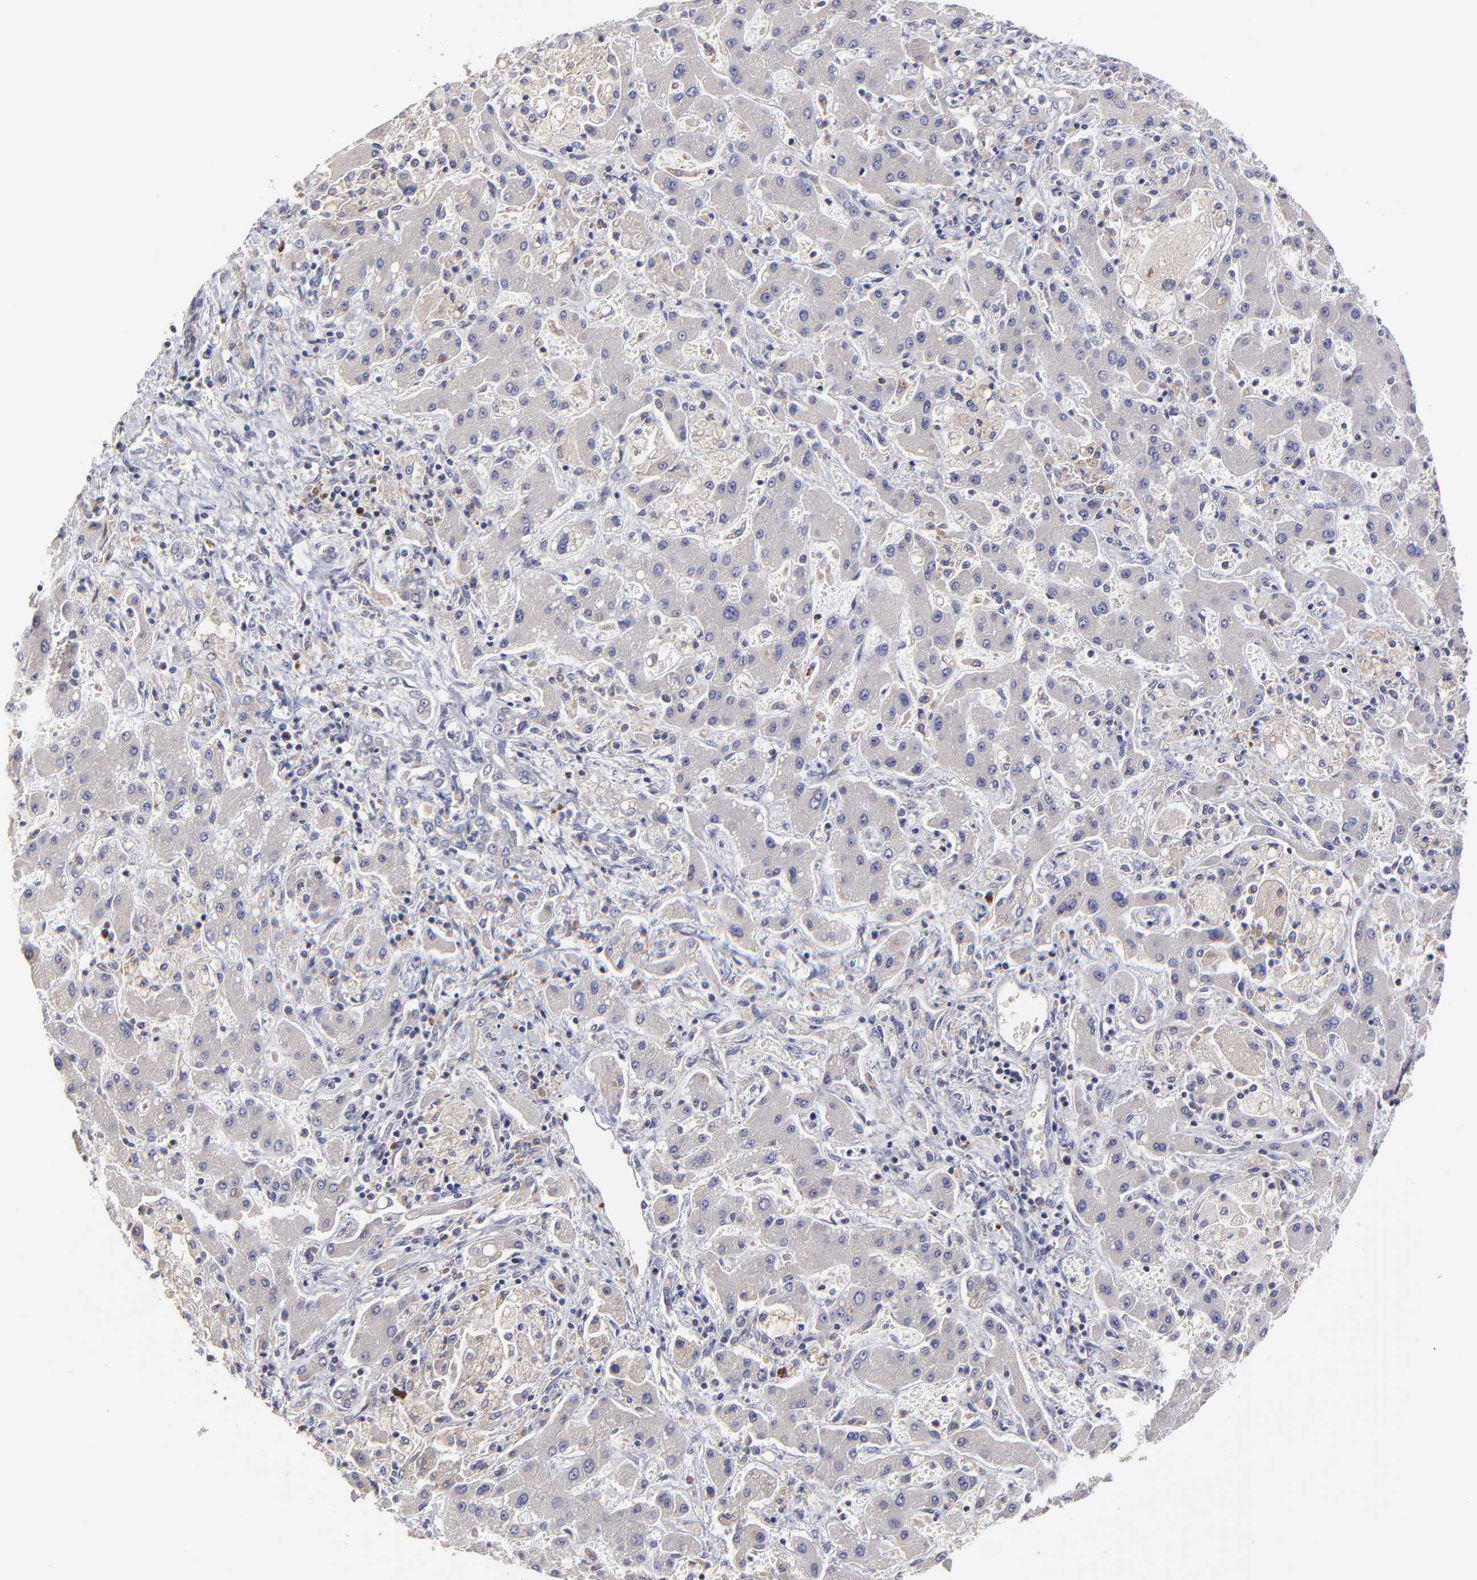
{"staining": {"intensity": "negative", "quantity": "none", "location": "none"}, "tissue": "liver cancer", "cell_type": "Tumor cells", "image_type": "cancer", "snomed": [{"axis": "morphology", "description": "Cholangiocarcinoma"}, {"axis": "topography", "description": "Liver"}], "caption": "High power microscopy micrograph of an immunohistochemistry micrograph of liver cancer (cholangiocarcinoma), revealing no significant expression in tumor cells. (DAB immunohistochemistry (IHC) with hematoxylin counter stain).", "gene": "GCSAM", "patient": {"sex": "male", "age": 50}}